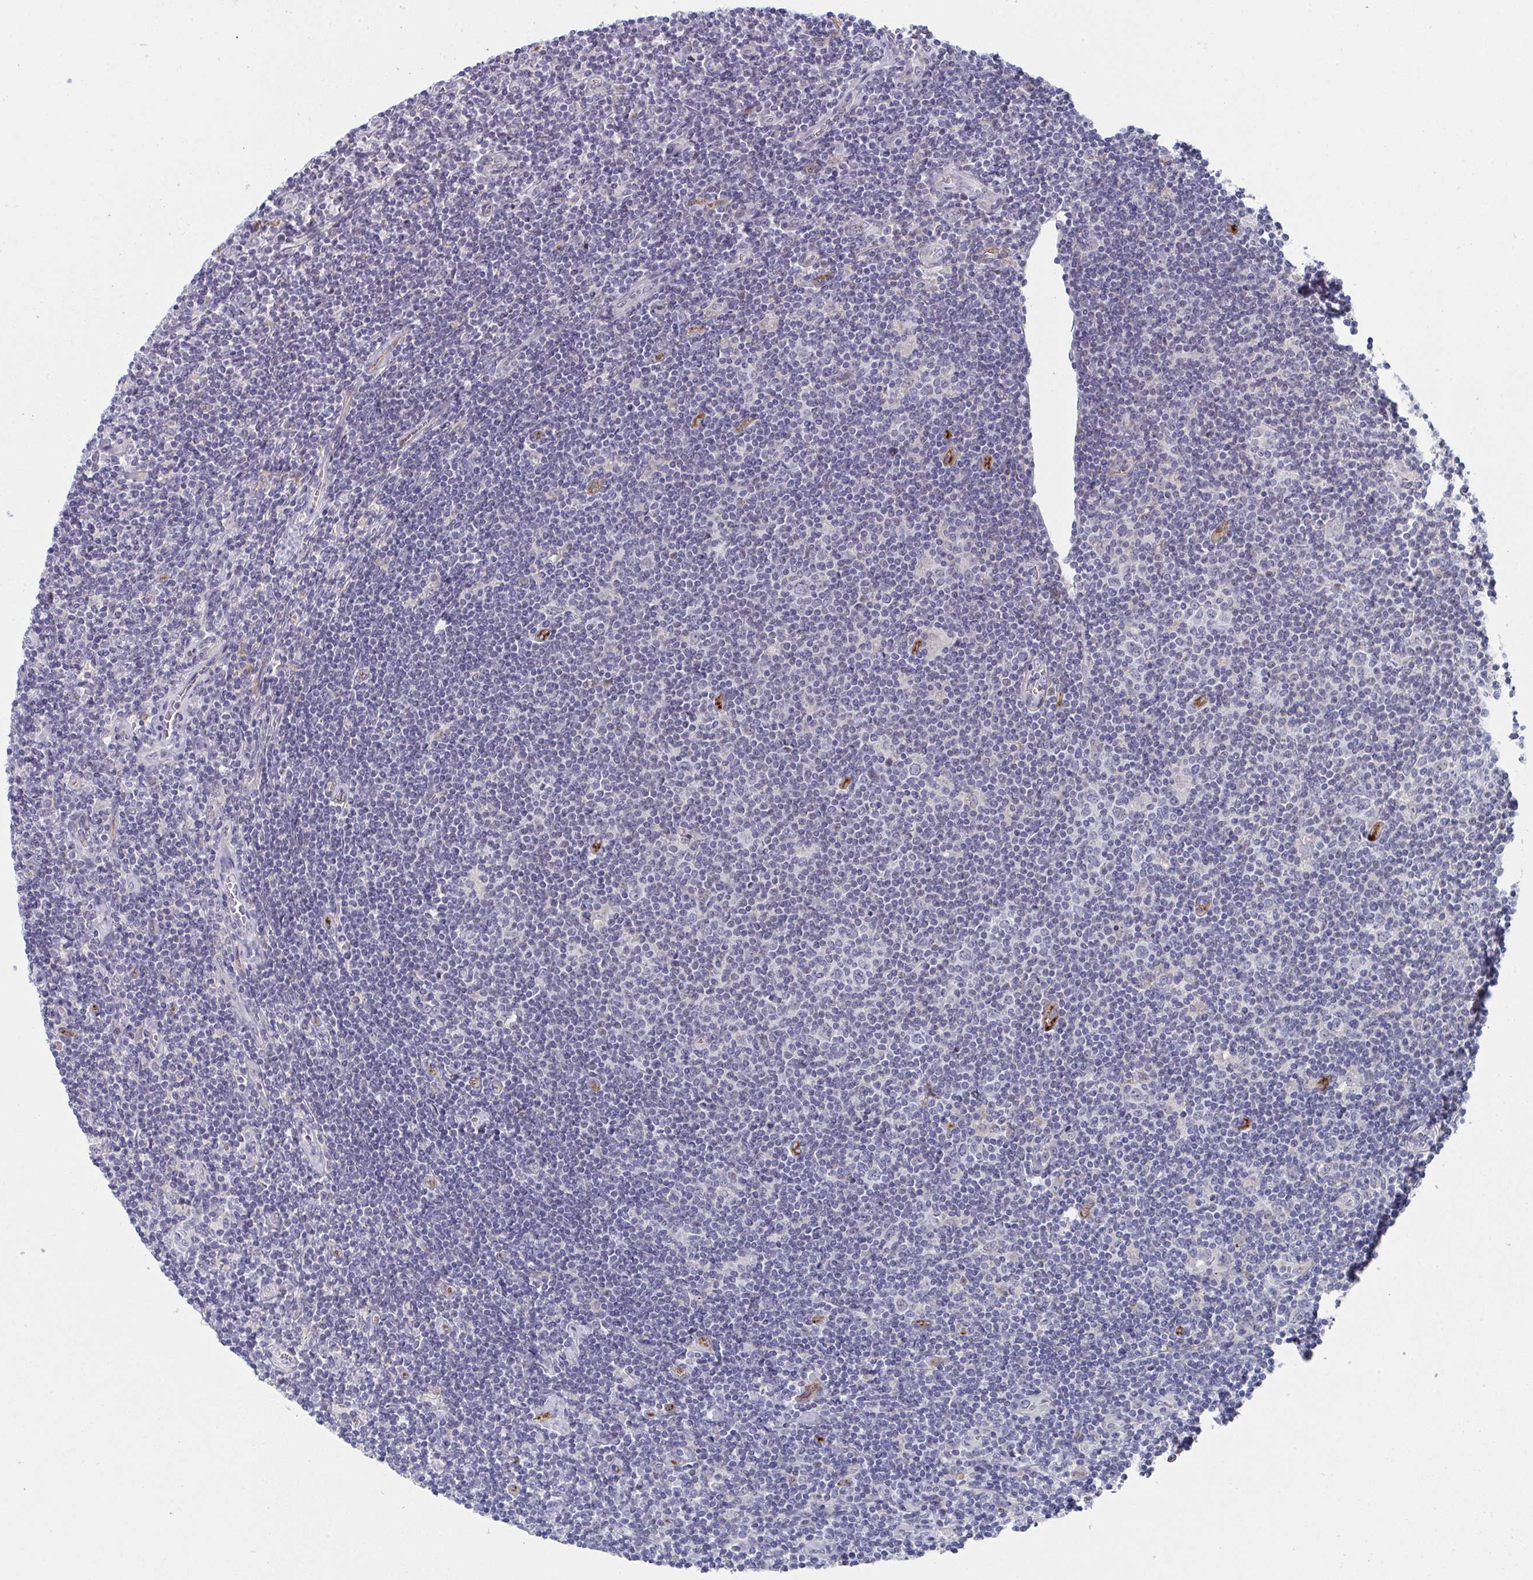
{"staining": {"intensity": "negative", "quantity": "none", "location": "none"}, "tissue": "lymphoma", "cell_type": "Tumor cells", "image_type": "cancer", "snomed": [{"axis": "morphology", "description": "Hodgkin's disease, NOS"}, {"axis": "topography", "description": "Lymph node"}], "caption": "This is an IHC micrograph of lymphoma. There is no expression in tumor cells.", "gene": "VWDE", "patient": {"sex": "male", "age": 40}}